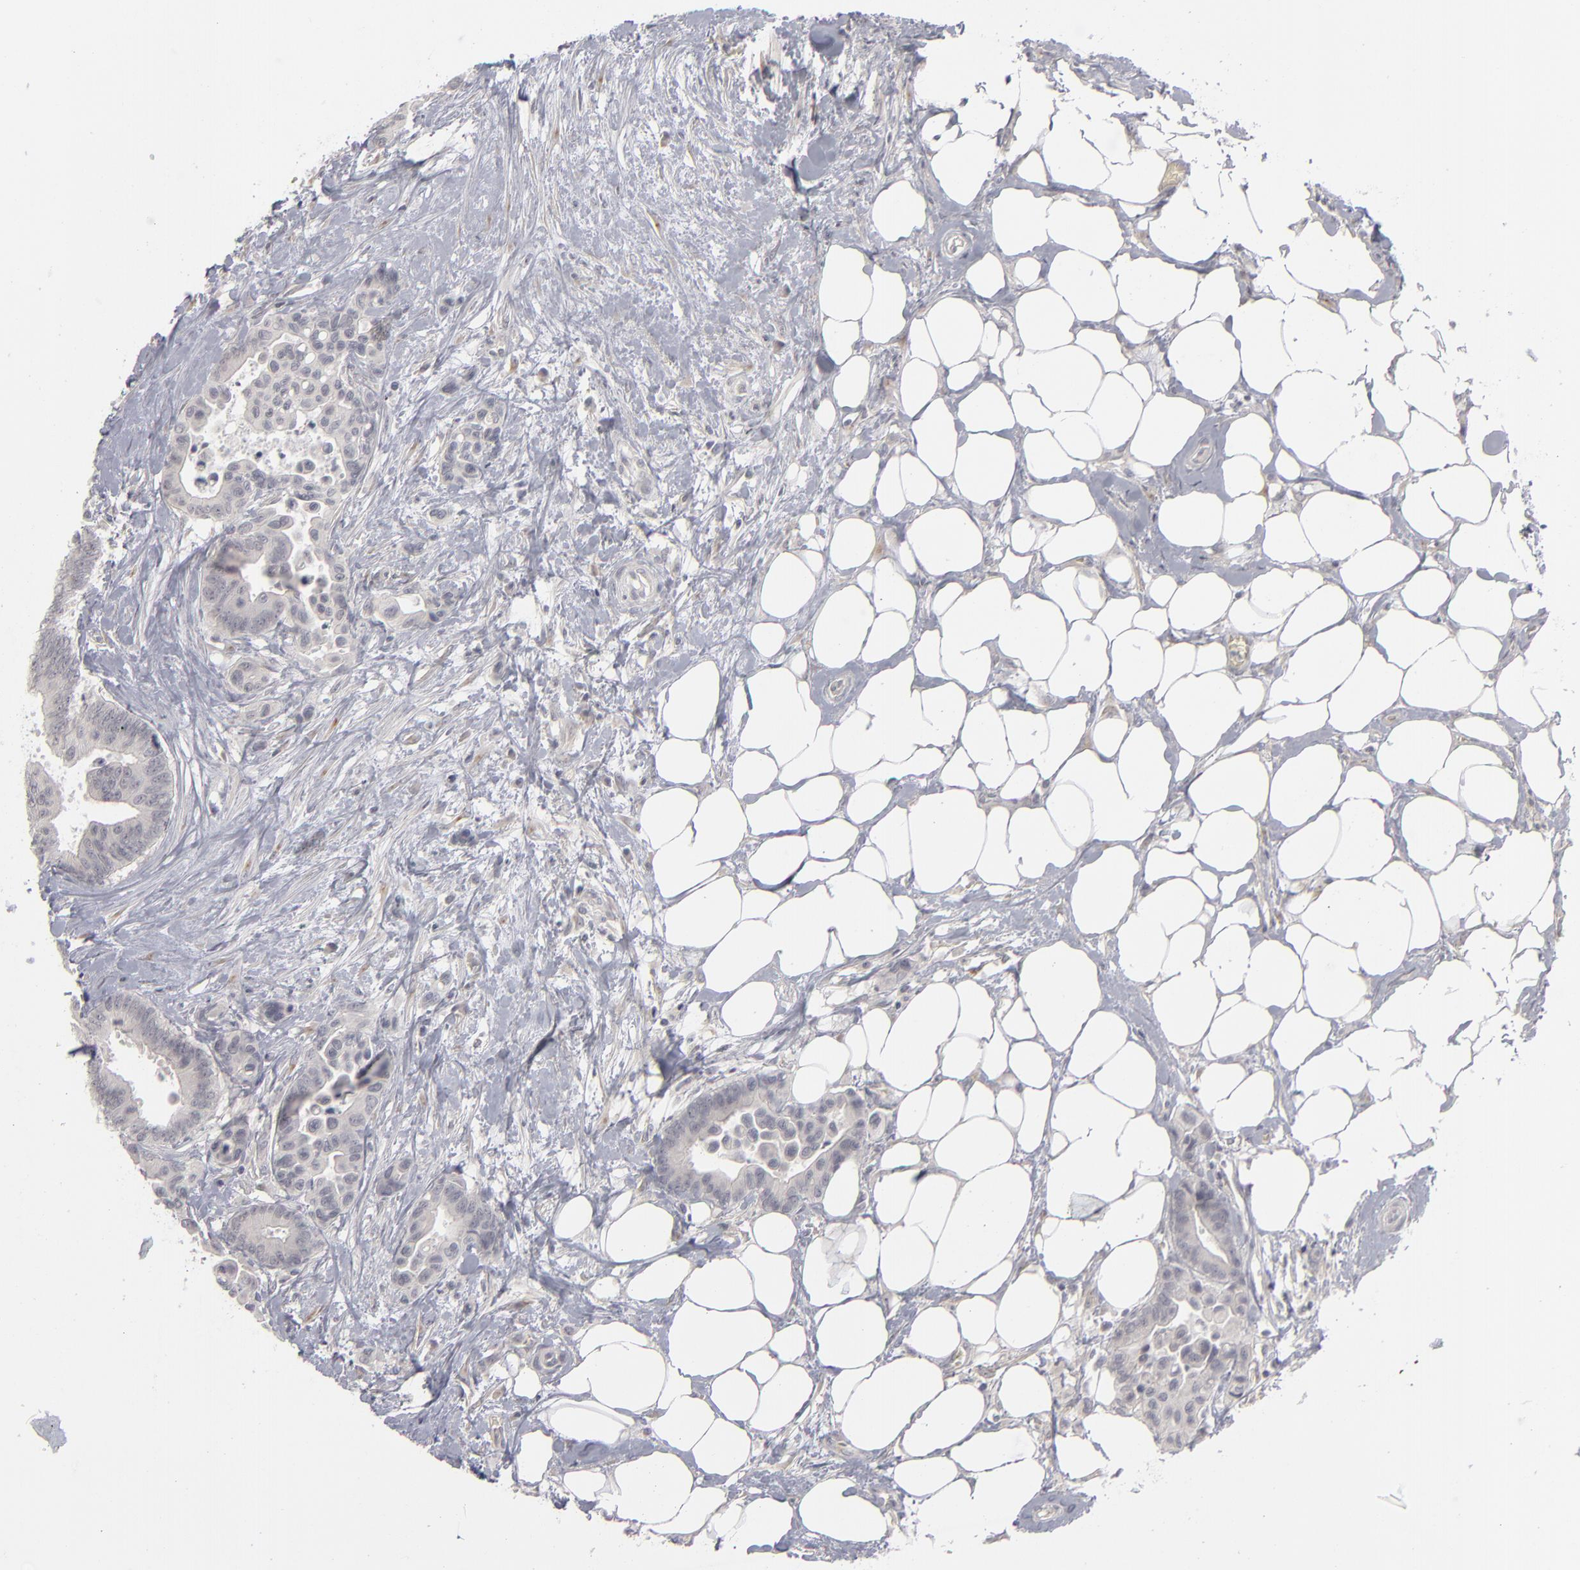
{"staining": {"intensity": "negative", "quantity": "none", "location": "none"}, "tissue": "colorectal cancer", "cell_type": "Tumor cells", "image_type": "cancer", "snomed": [{"axis": "morphology", "description": "Adenocarcinoma, NOS"}, {"axis": "topography", "description": "Colon"}], "caption": "An IHC histopathology image of colorectal adenocarcinoma is shown. There is no staining in tumor cells of colorectal adenocarcinoma.", "gene": "KIAA1210", "patient": {"sex": "male", "age": 82}}